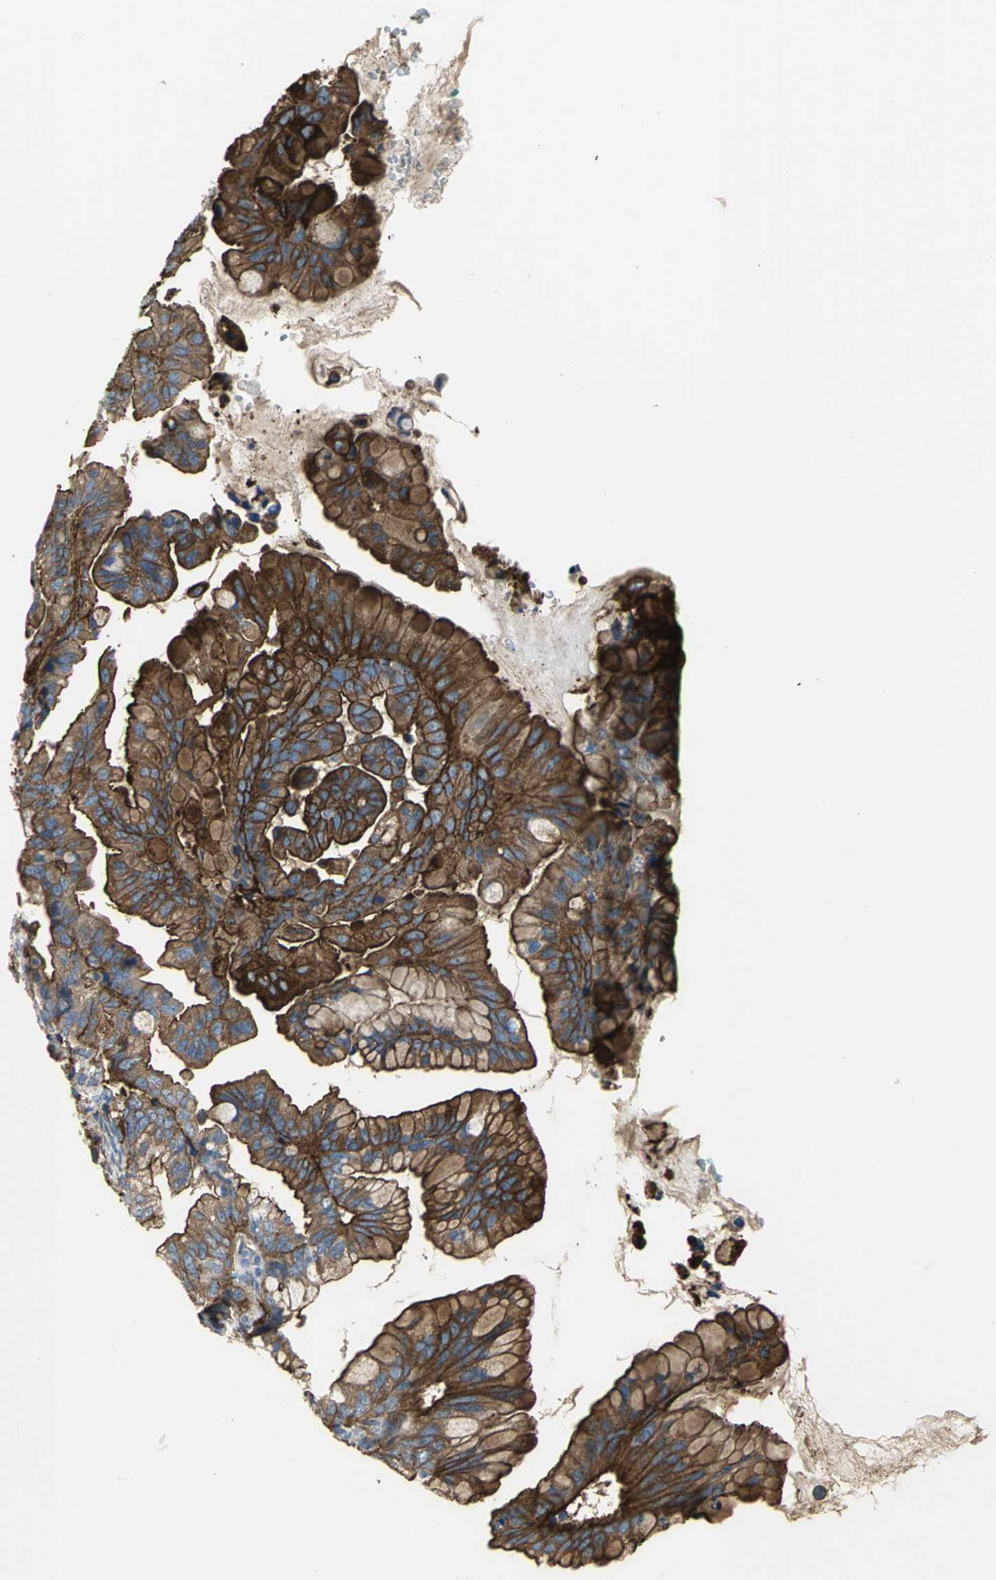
{"staining": {"intensity": "strong", "quantity": ">75%", "location": "cytoplasmic/membranous"}, "tissue": "ovarian cancer", "cell_type": "Tumor cells", "image_type": "cancer", "snomed": [{"axis": "morphology", "description": "Cystadenocarcinoma, mucinous, NOS"}, {"axis": "topography", "description": "Ovary"}], "caption": "A micrograph showing strong cytoplasmic/membranous staining in approximately >75% of tumor cells in ovarian cancer (mucinous cystadenocarcinoma), as visualized by brown immunohistochemical staining.", "gene": "FLNB", "patient": {"sex": "female", "age": 36}}